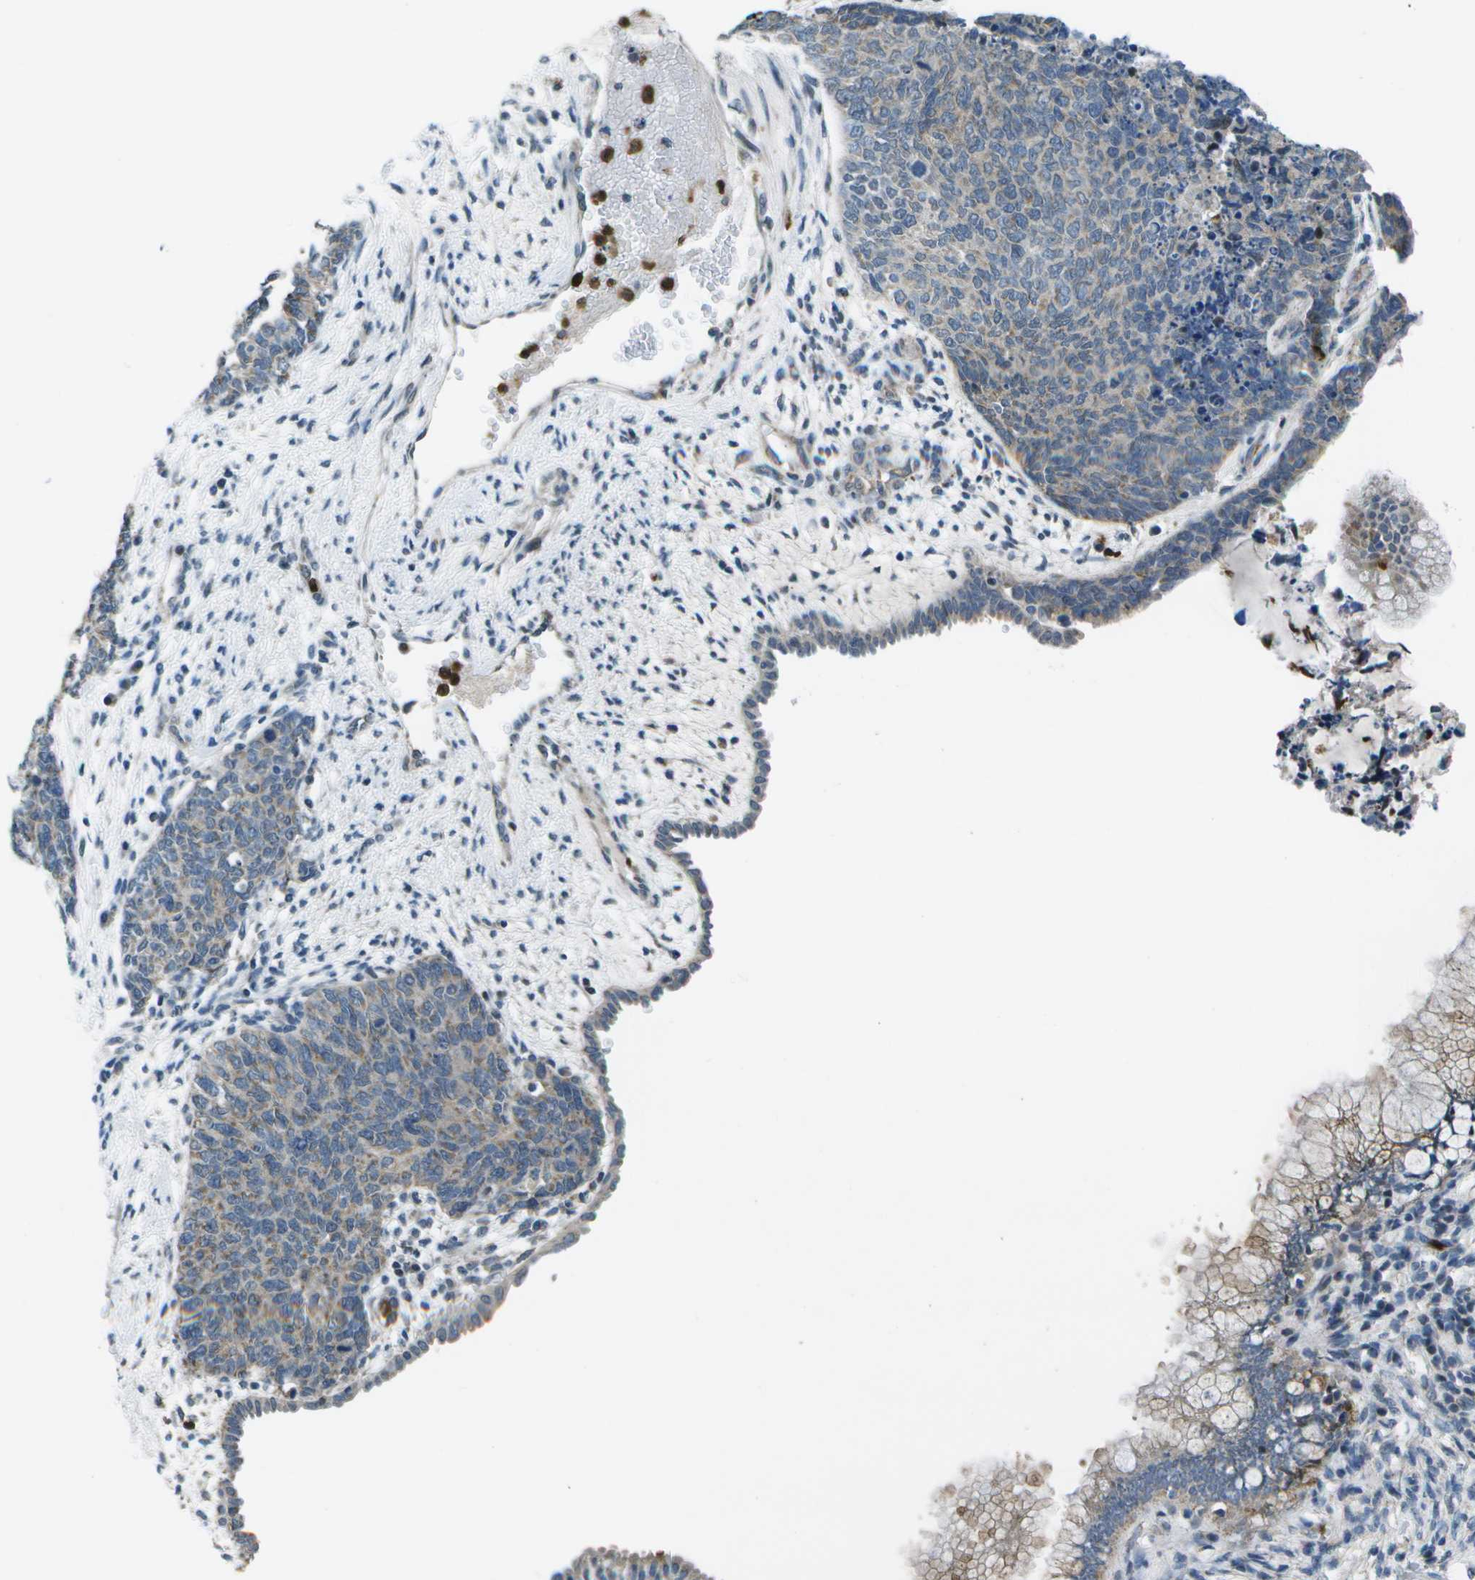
{"staining": {"intensity": "weak", "quantity": "<25%", "location": "cytoplasmic/membranous"}, "tissue": "cervical cancer", "cell_type": "Tumor cells", "image_type": "cancer", "snomed": [{"axis": "morphology", "description": "Squamous cell carcinoma, NOS"}, {"axis": "topography", "description": "Cervix"}], "caption": "Tumor cells show no significant protein expression in cervical cancer (squamous cell carcinoma). The staining was performed using DAB to visualize the protein expression in brown, while the nuclei were stained in blue with hematoxylin (Magnification: 20x).", "gene": "GALNT15", "patient": {"sex": "female", "age": 63}}